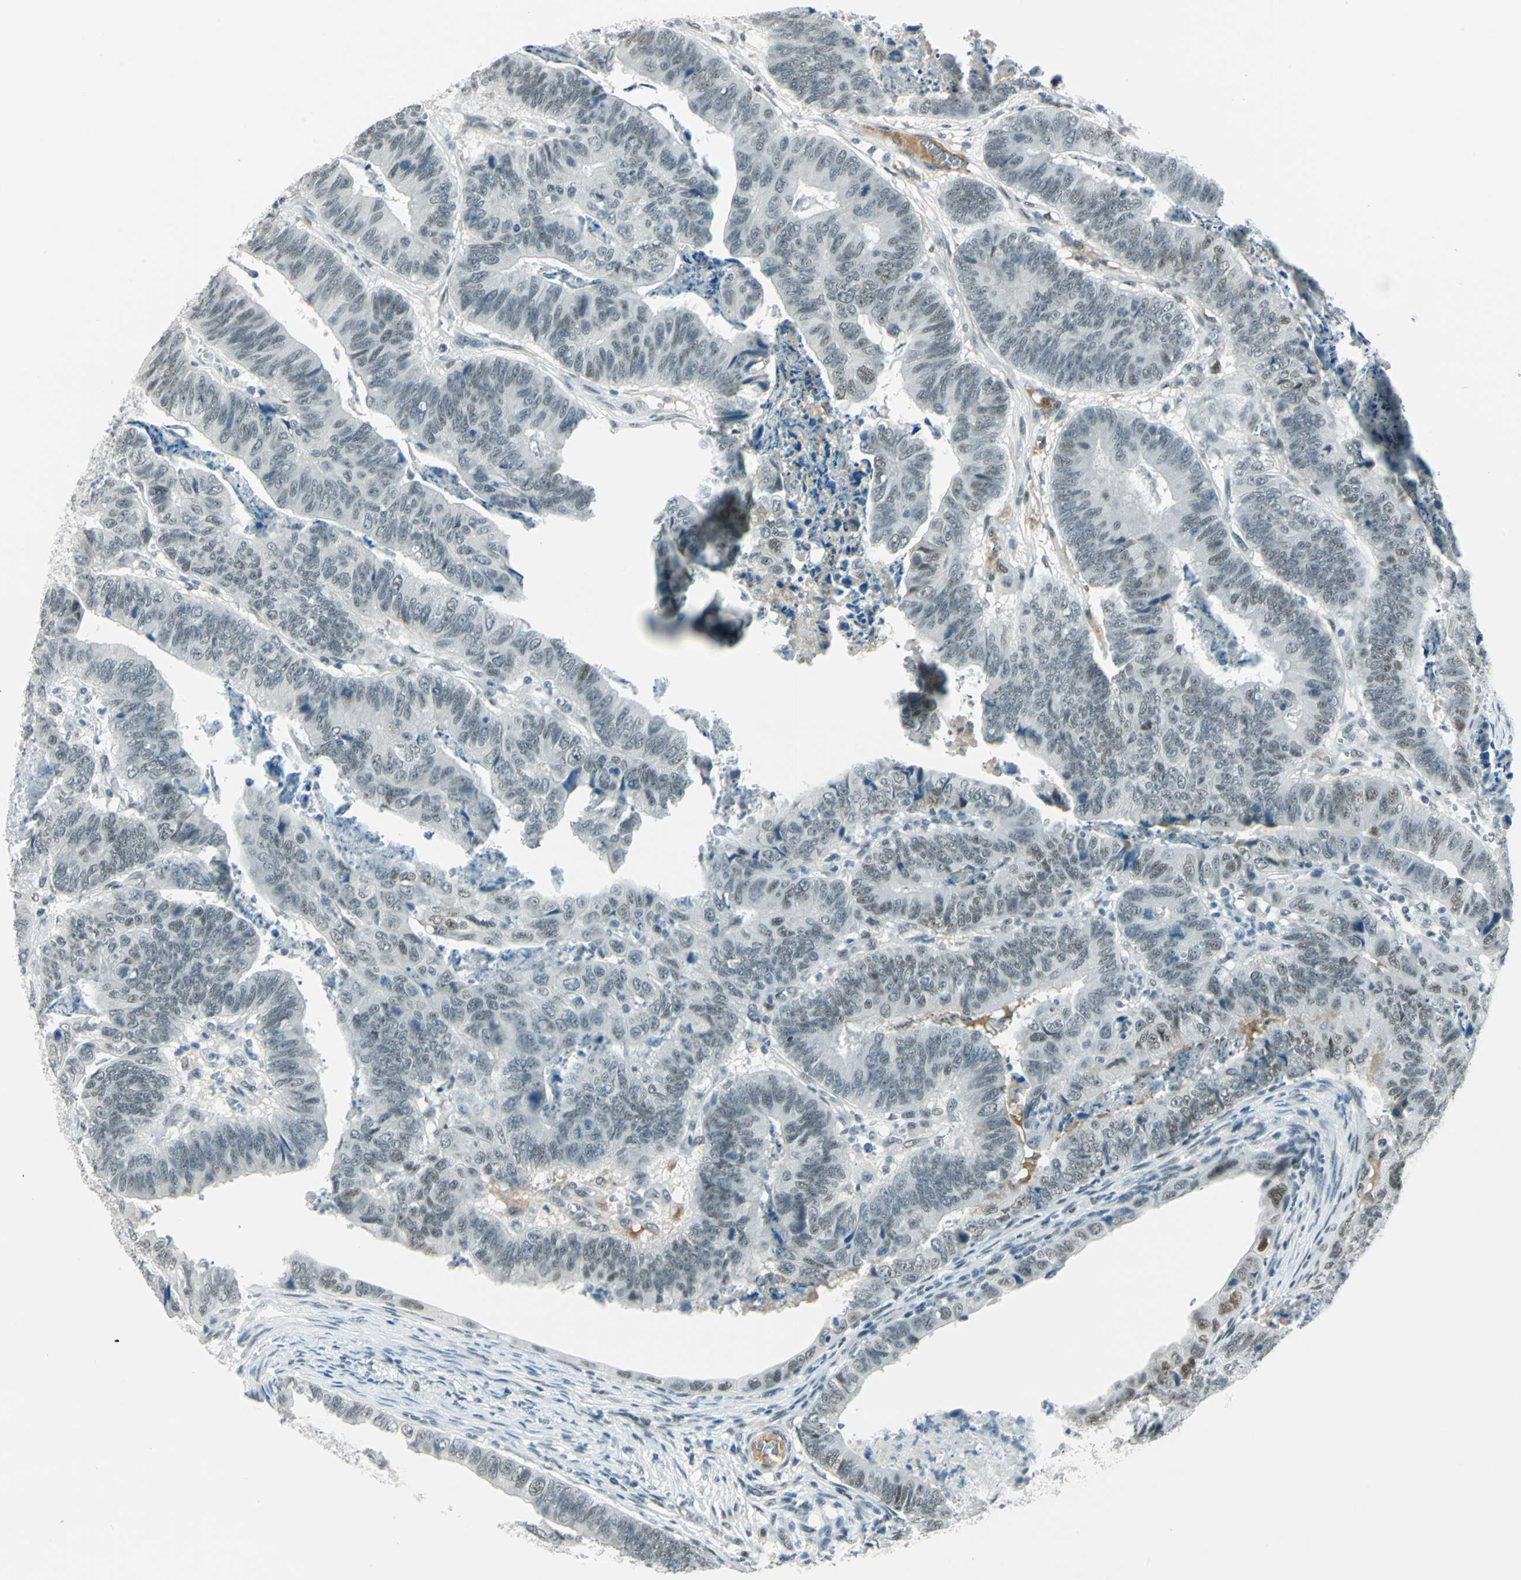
{"staining": {"intensity": "weak", "quantity": "<25%", "location": "nuclear"}, "tissue": "stomach cancer", "cell_type": "Tumor cells", "image_type": "cancer", "snomed": [{"axis": "morphology", "description": "Adenocarcinoma, NOS"}, {"axis": "topography", "description": "Stomach, lower"}], "caption": "Immunohistochemistry histopathology image of human stomach cancer (adenocarcinoma) stained for a protein (brown), which reveals no staining in tumor cells.", "gene": "MTMR10", "patient": {"sex": "male", "age": 77}}